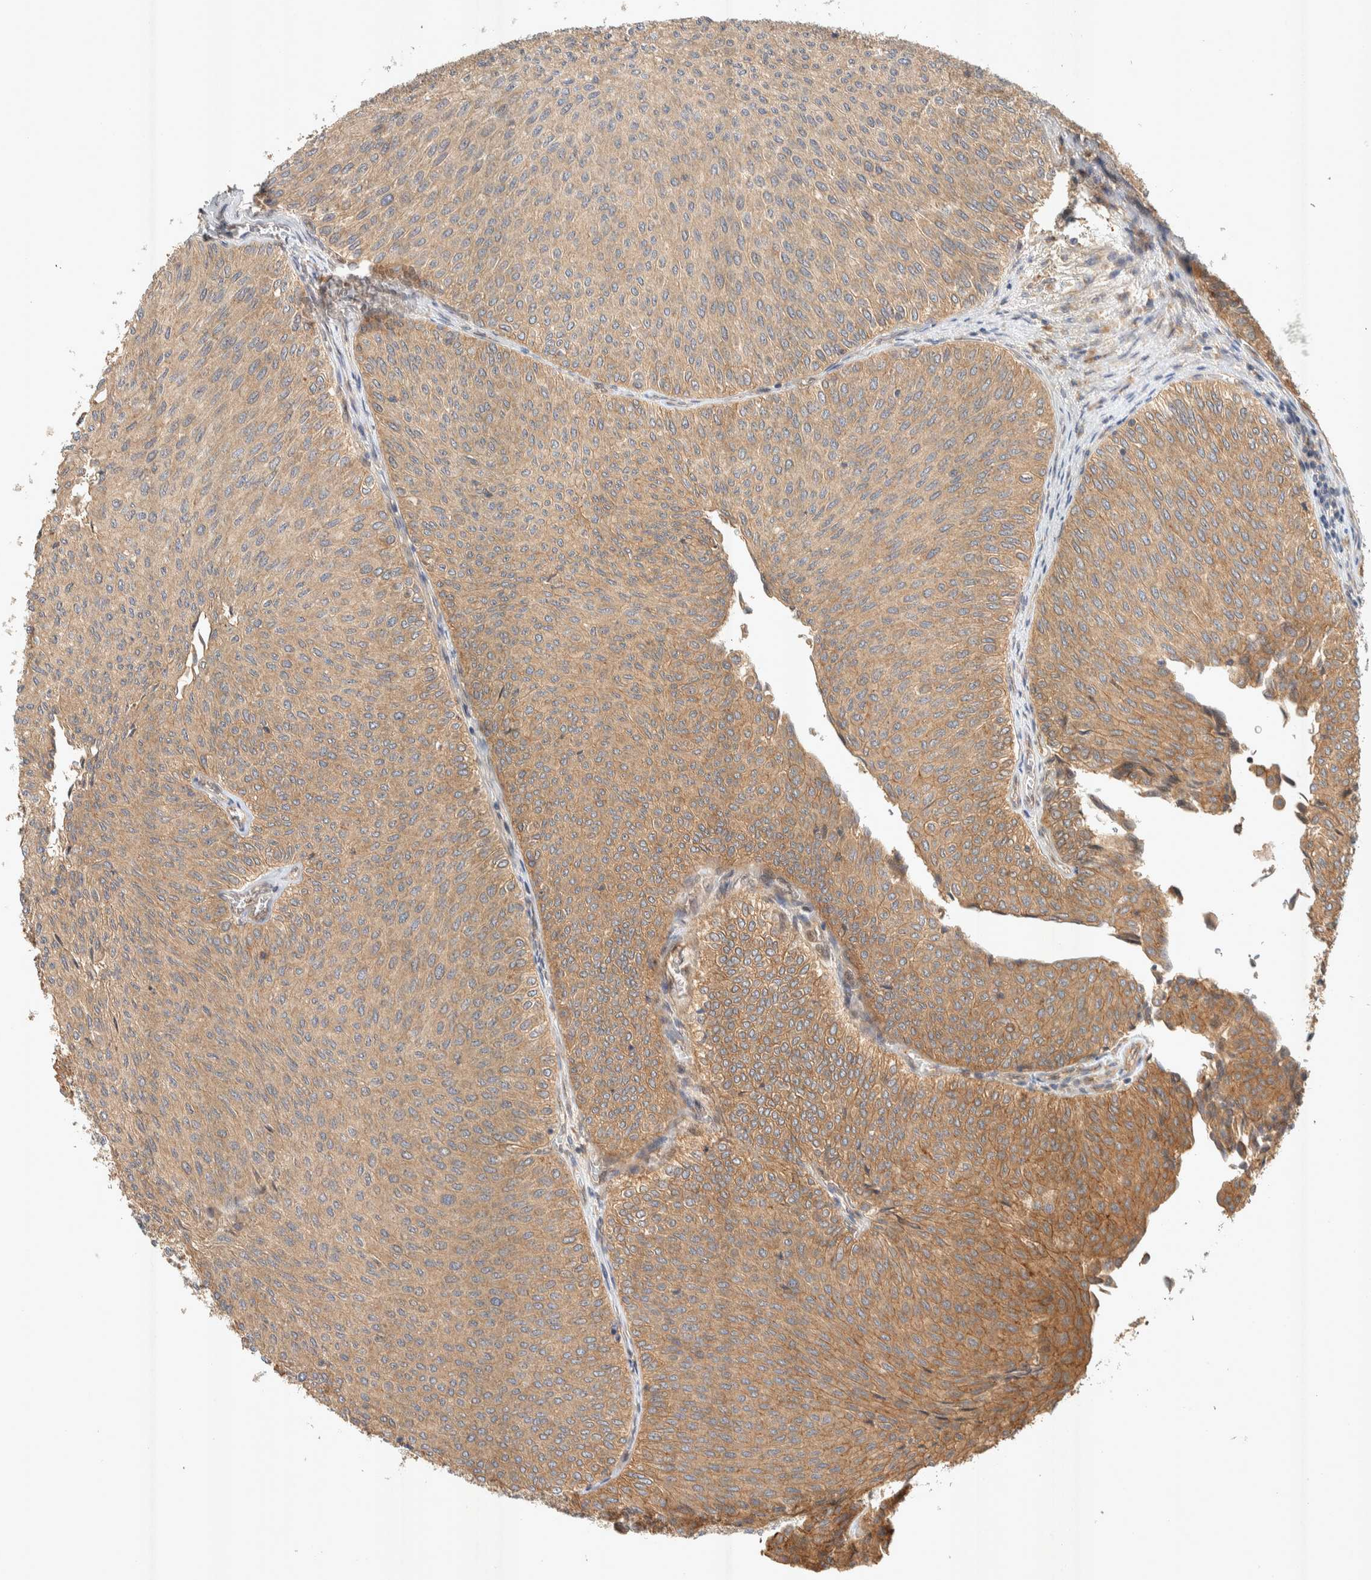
{"staining": {"intensity": "moderate", "quantity": ">75%", "location": "cytoplasmic/membranous"}, "tissue": "urothelial cancer", "cell_type": "Tumor cells", "image_type": "cancer", "snomed": [{"axis": "morphology", "description": "Urothelial carcinoma, Low grade"}, {"axis": "topography", "description": "Urinary bladder"}], "caption": "About >75% of tumor cells in urothelial cancer show moderate cytoplasmic/membranous protein expression as visualized by brown immunohistochemical staining.", "gene": "PXK", "patient": {"sex": "male", "age": 78}}